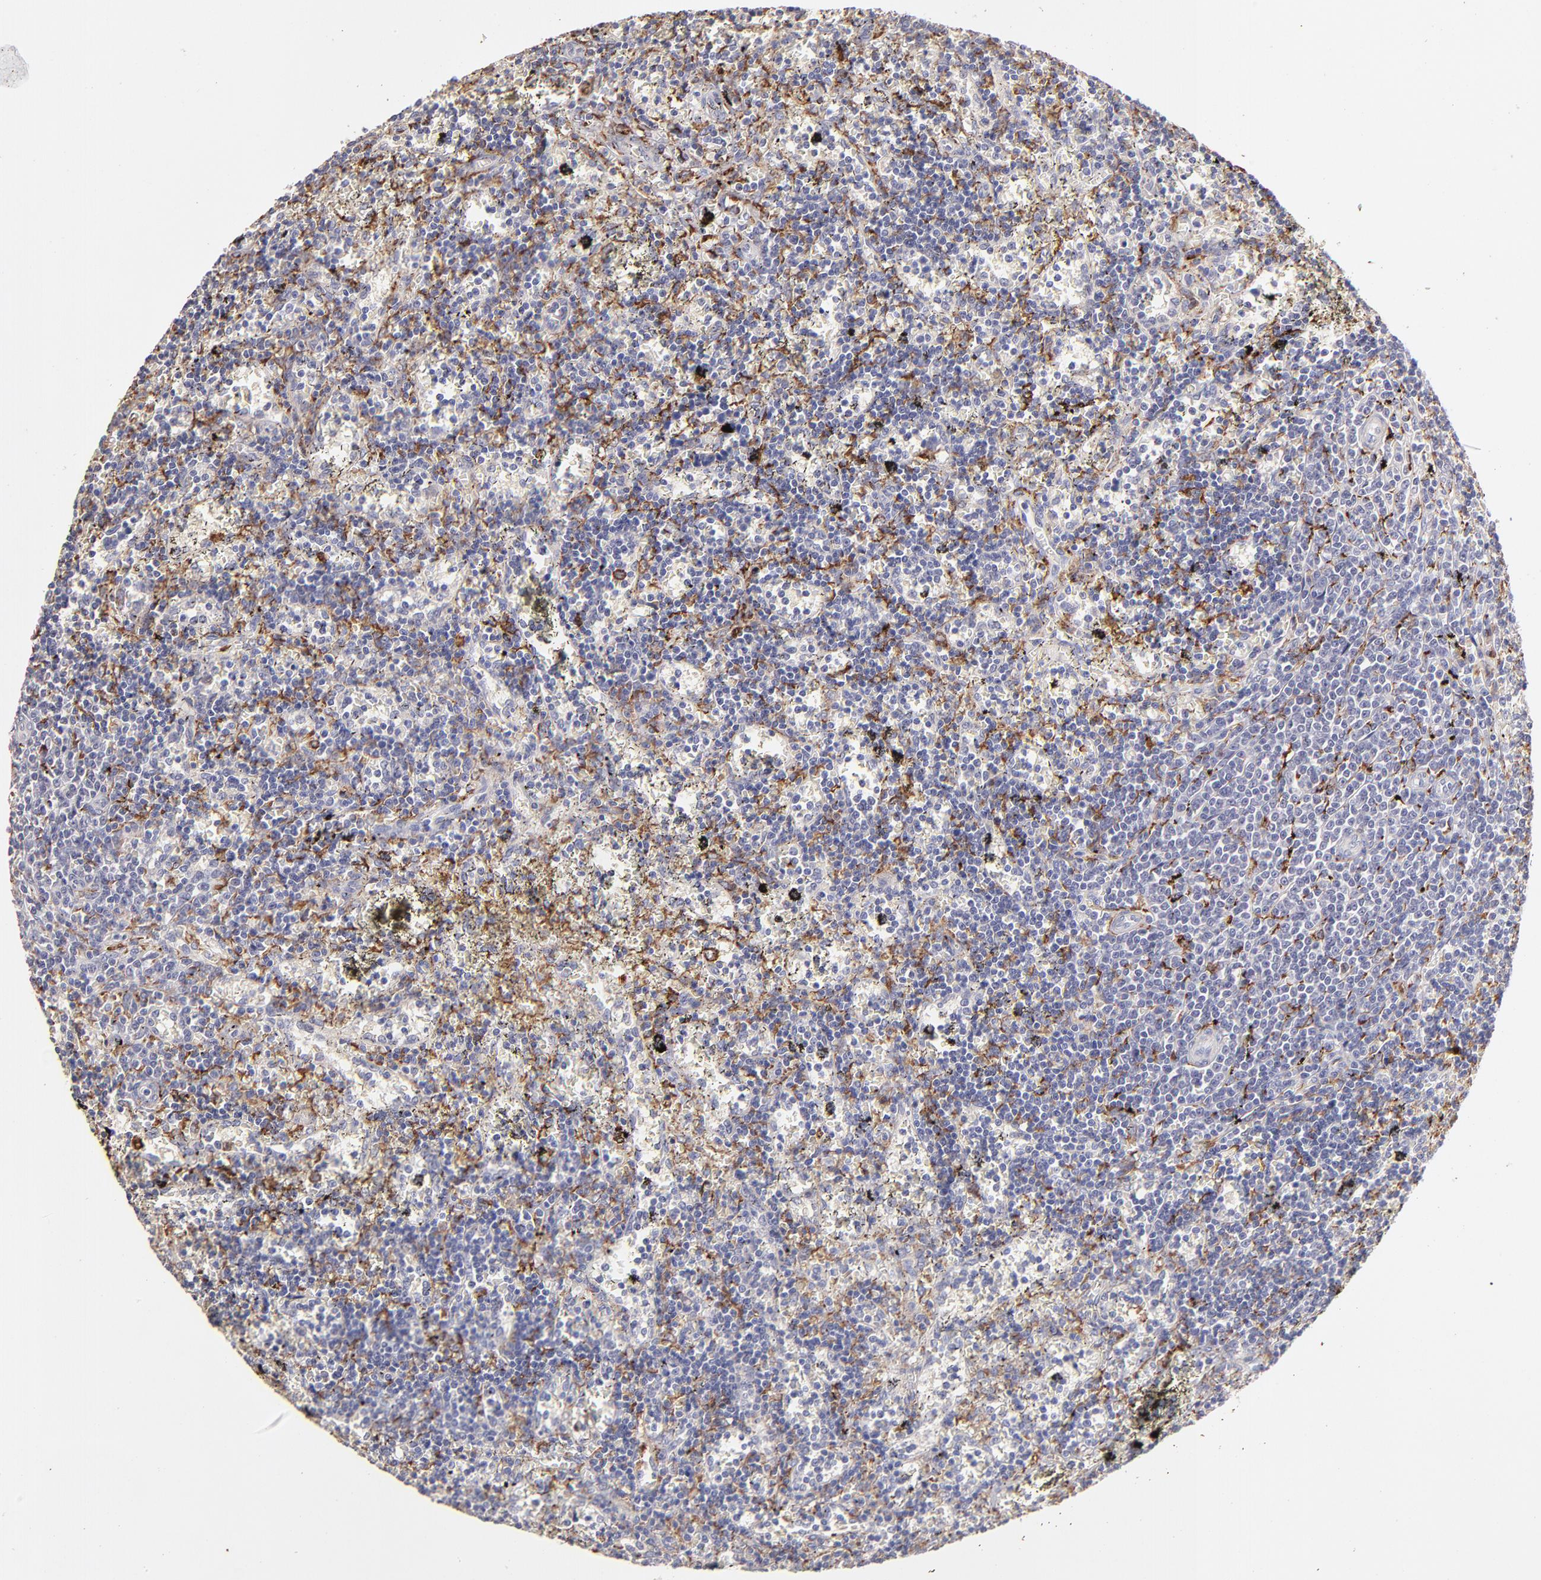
{"staining": {"intensity": "negative", "quantity": "none", "location": "none"}, "tissue": "lymphoma", "cell_type": "Tumor cells", "image_type": "cancer", "snomed": [{"axis": "morphology", "description": "Malignant lymphoma, non-Hodgkin's type, Low grade"}, {"axis": "topography", "description": "Spleen"}], "caption": "Human lymphoma stained for a protein using immunohistochemistry (IHC) reveals no staining in tumor cells.", "gene": "GLDC", "patient": {"sex": "male", "age": 60}}